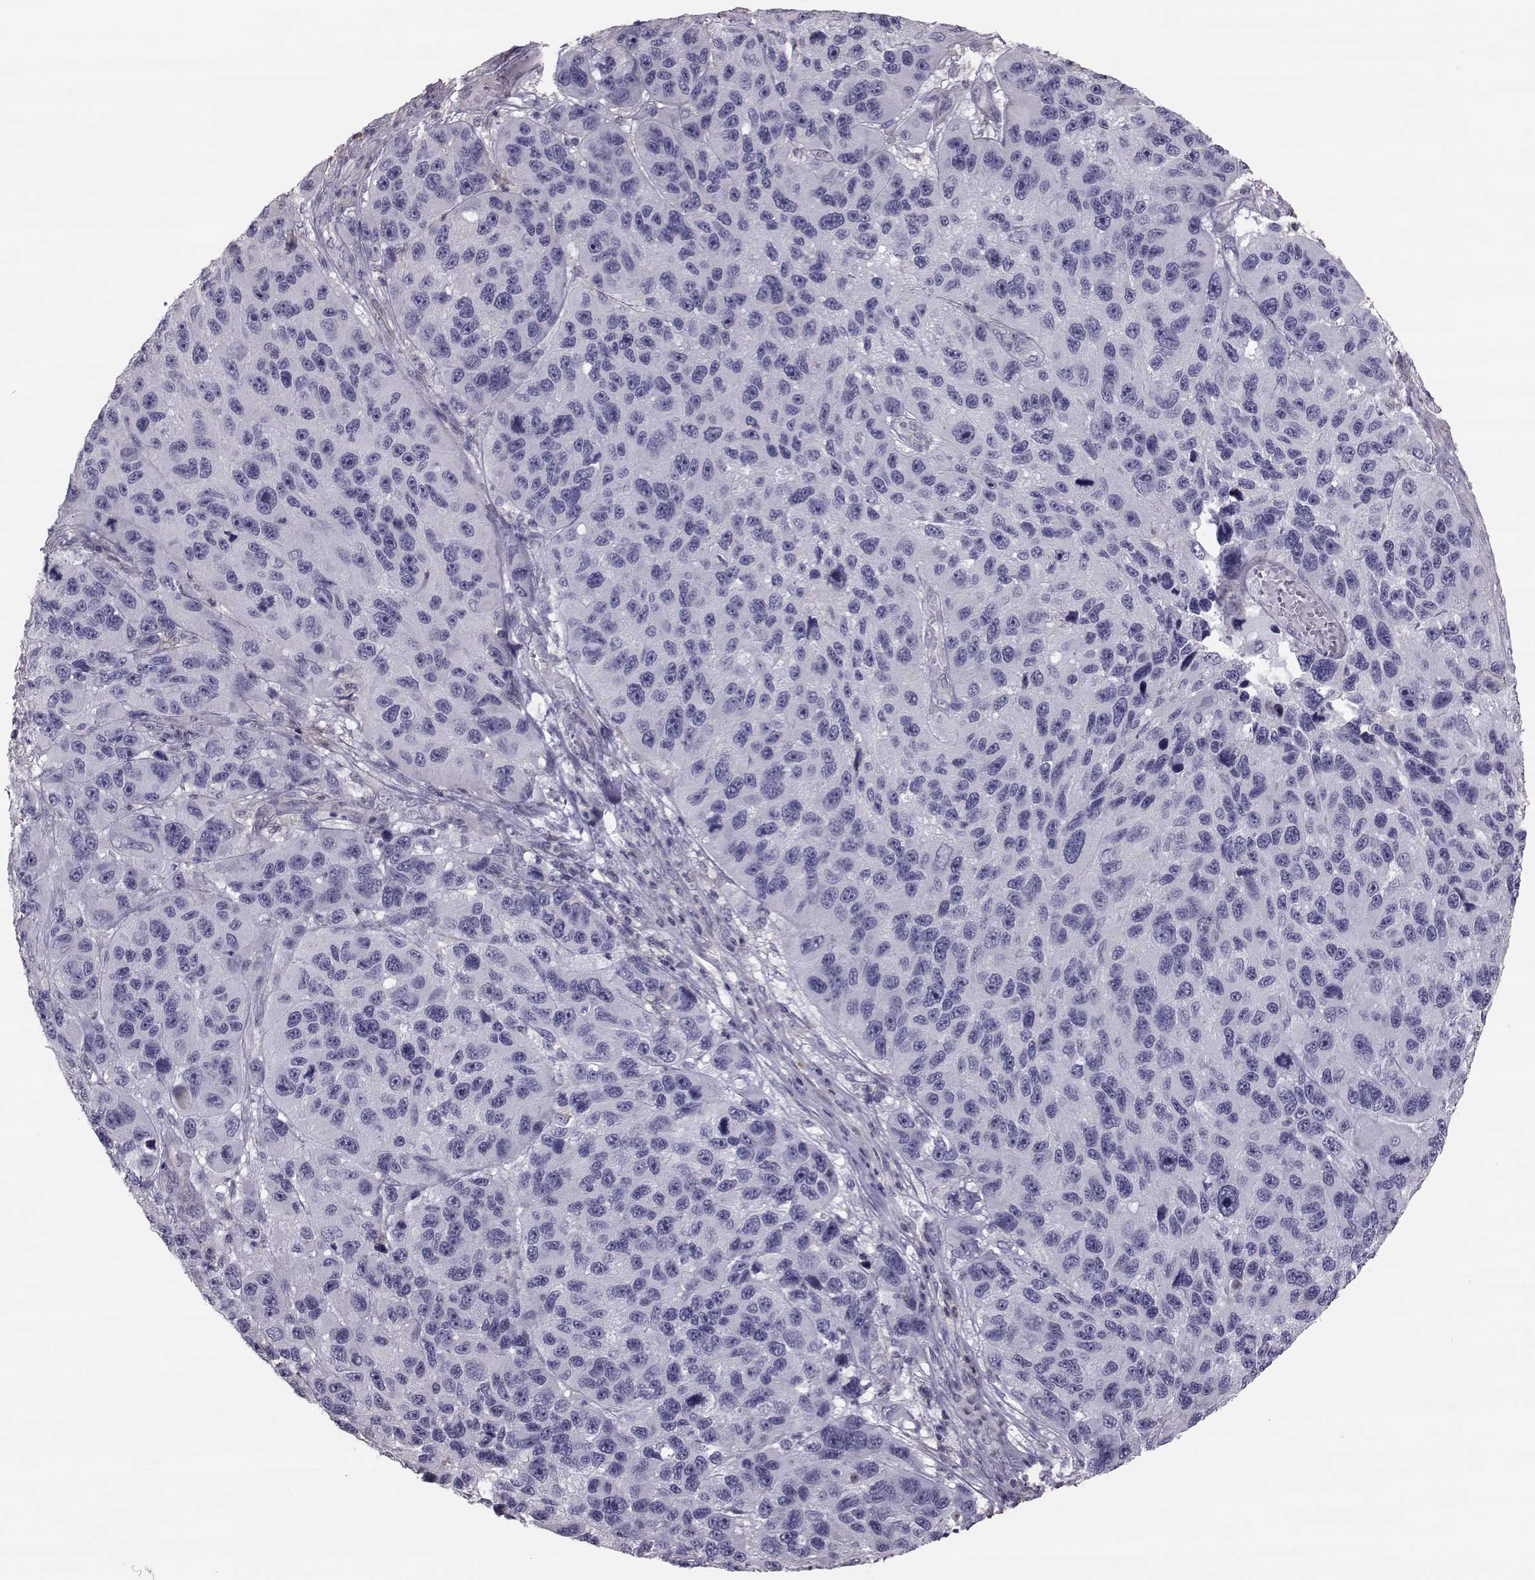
{"staining": {"intensity": "negative", "quantity": "none", "location": "none"}, "tissue": "melanoma", "cell_type": "Tumor cells", "image_type": "cancer", "snomed": [{"axis": "morphology", "description": "Malignant melanoma, NOS"}, {"axis": "topography", "description": "Skin"}], "caption": "Protein analysis of melanoma reveals no significant positivity in tumor cells.", "gene": "GARIN3", "patient": {"sex": "male", "age": 53}}